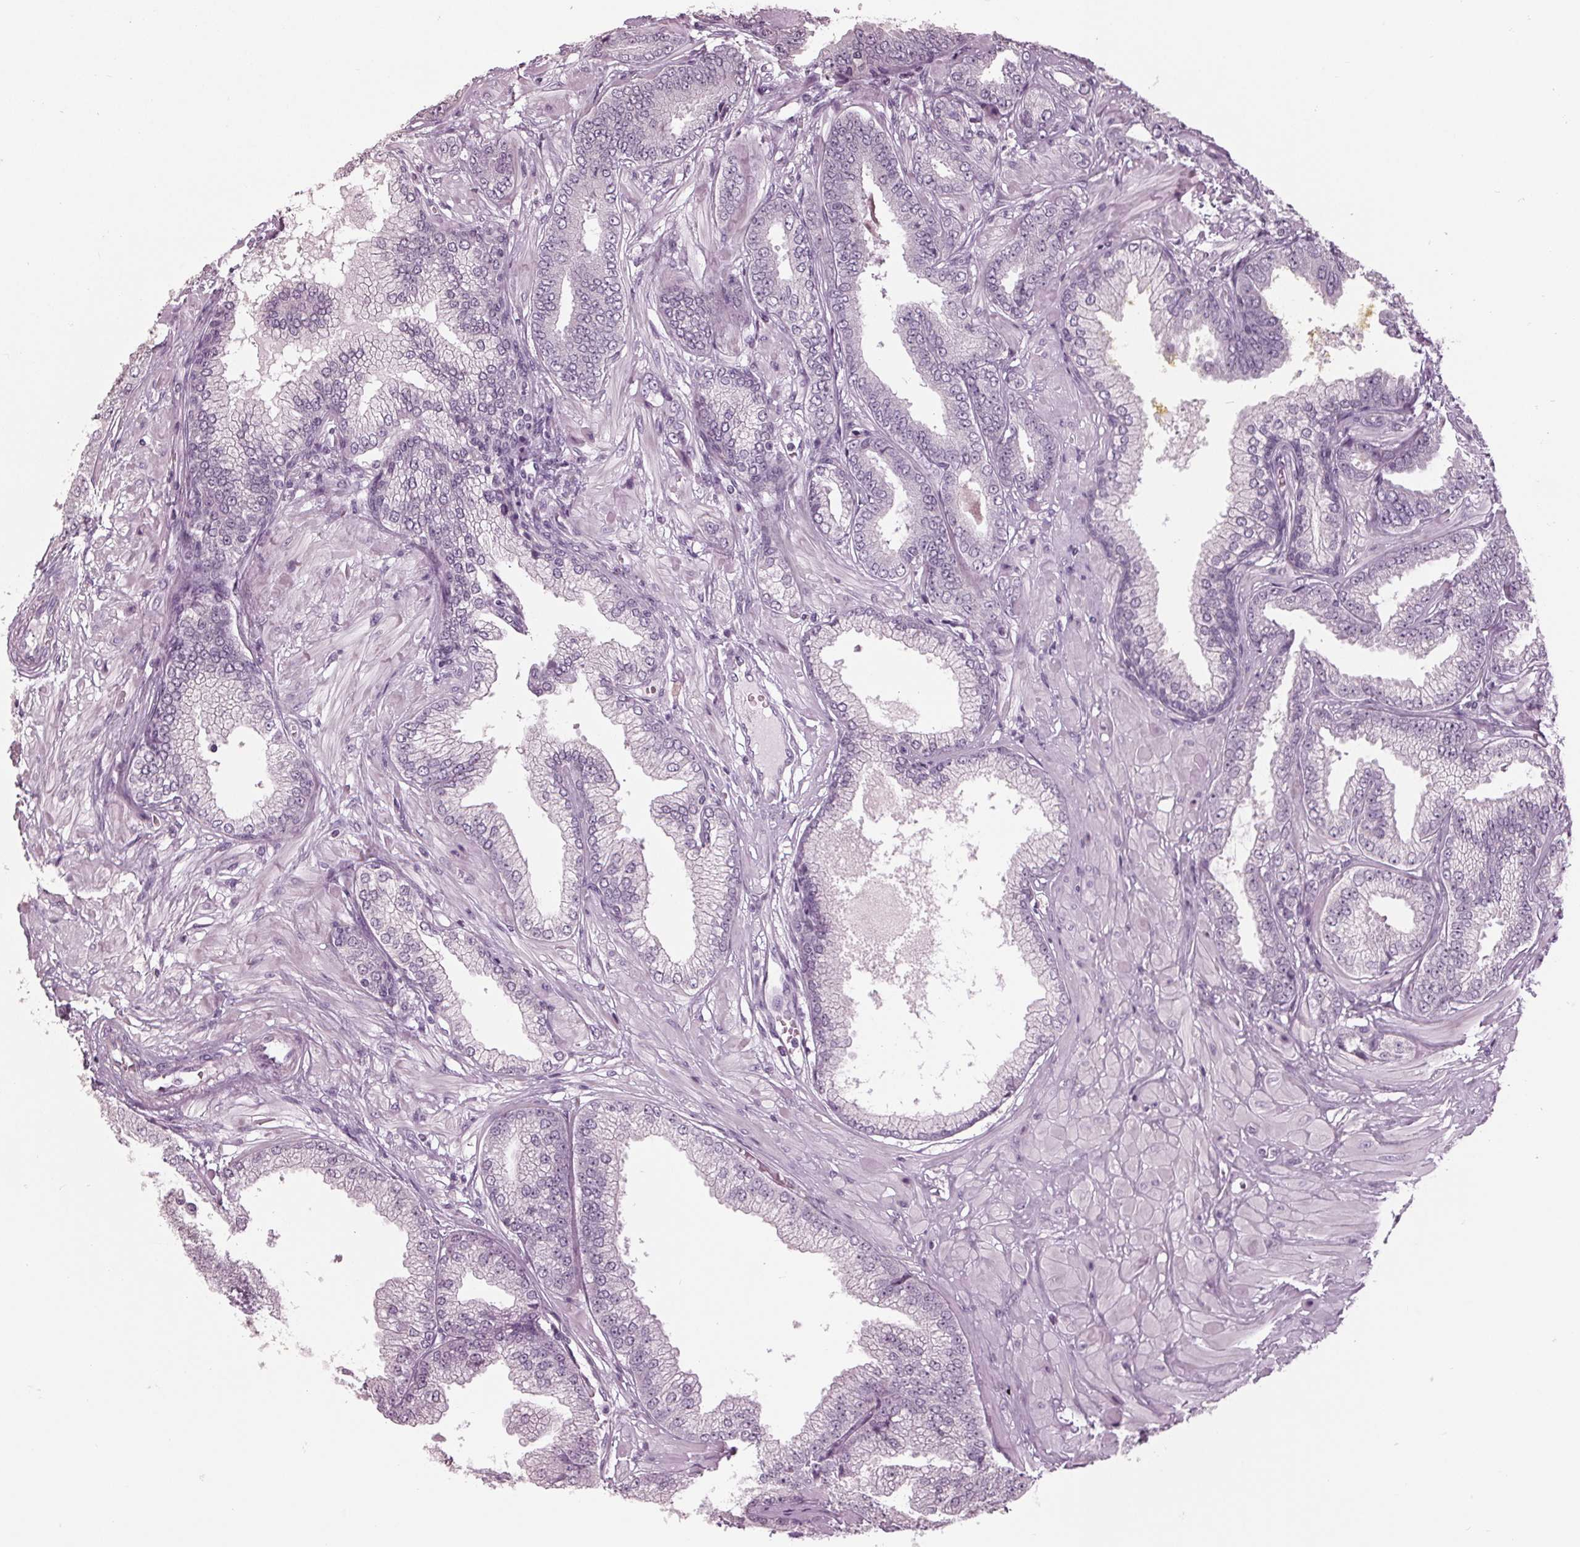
{"staining": {"intensity": "negative", "quantity": "none", "location": "none"}, "tissue": "prostate cancer", "cell_type": "Tumor cells", "image_type": "cancer", "snomed": [{"axis": "morphology", "description": "Adenocarcinoma, Low grade"}, {"axis": "topography", "description": "Prostate"}], "caption": "Immunohistochemical staining of human prostate low-grade adenocarcinoma reveals no significant positivity in tumor cells.", "gene": "TNNC2", "patient": {"sex": "male", "age": 55}}